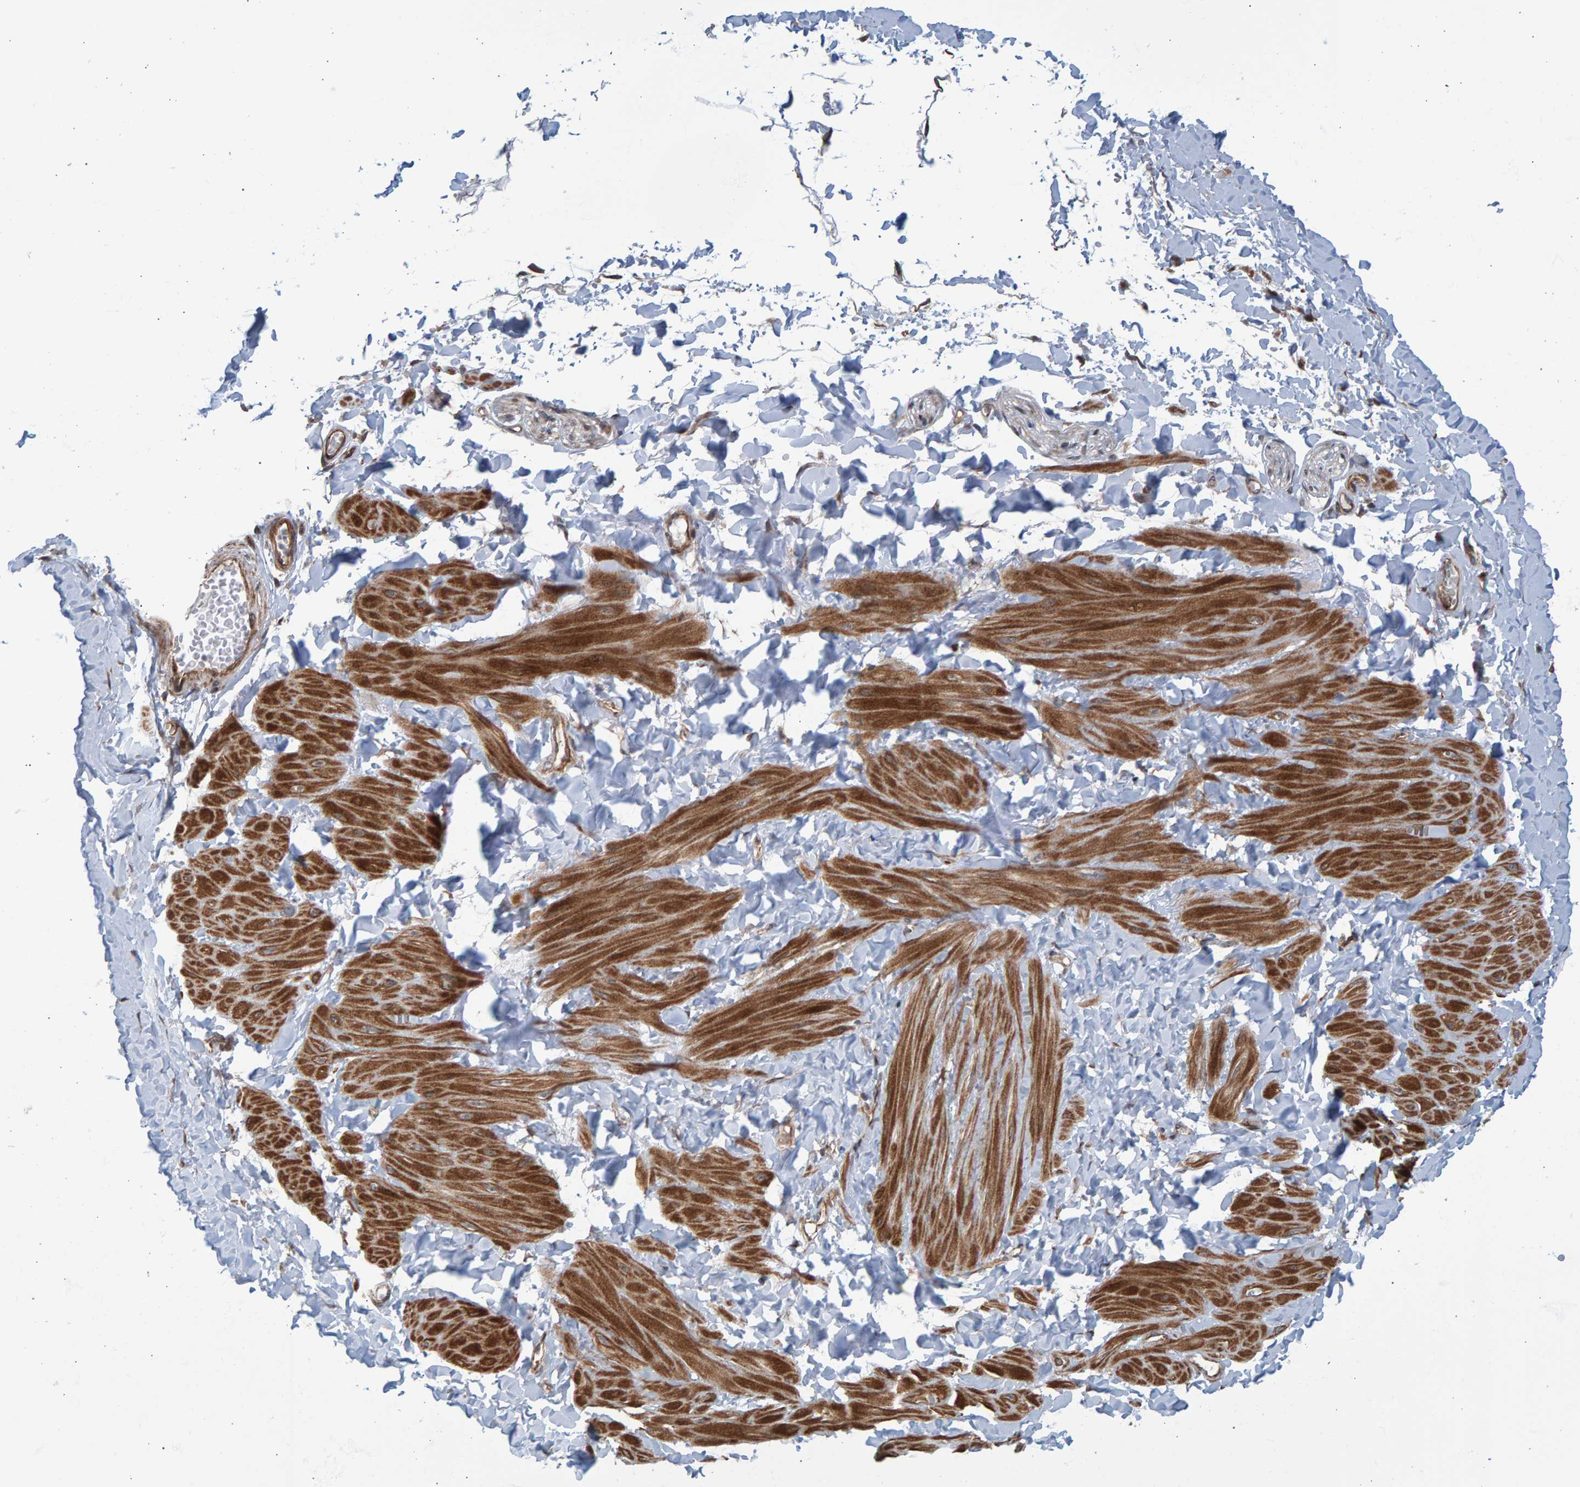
{"staining": {"intensity": "moderate", "quantity": "<25%", "location": "cytoplasmic/membranous"}, "tissue": "adipose tissue", "cell_type": "Adipocytes", "image_type": "normal", "snomed": [{"axis": "morphology", "description": "Normal tissue, NOS"}, {"axis": "topography", "description": "Adipose tissue"}, {"axis": "topography", "description": "Vascular tissue"}, {"axis": "topography", "description": "Peripheral nerve tissue"}], "caption": "IHC (DAB) staining of unremarkable adipose tissue displays moderate cytoplasmic/membranous protein staining in about <25% of adipocytes.", "gene": "LRBA", "patient": {"sex": "male", "age": 25}}